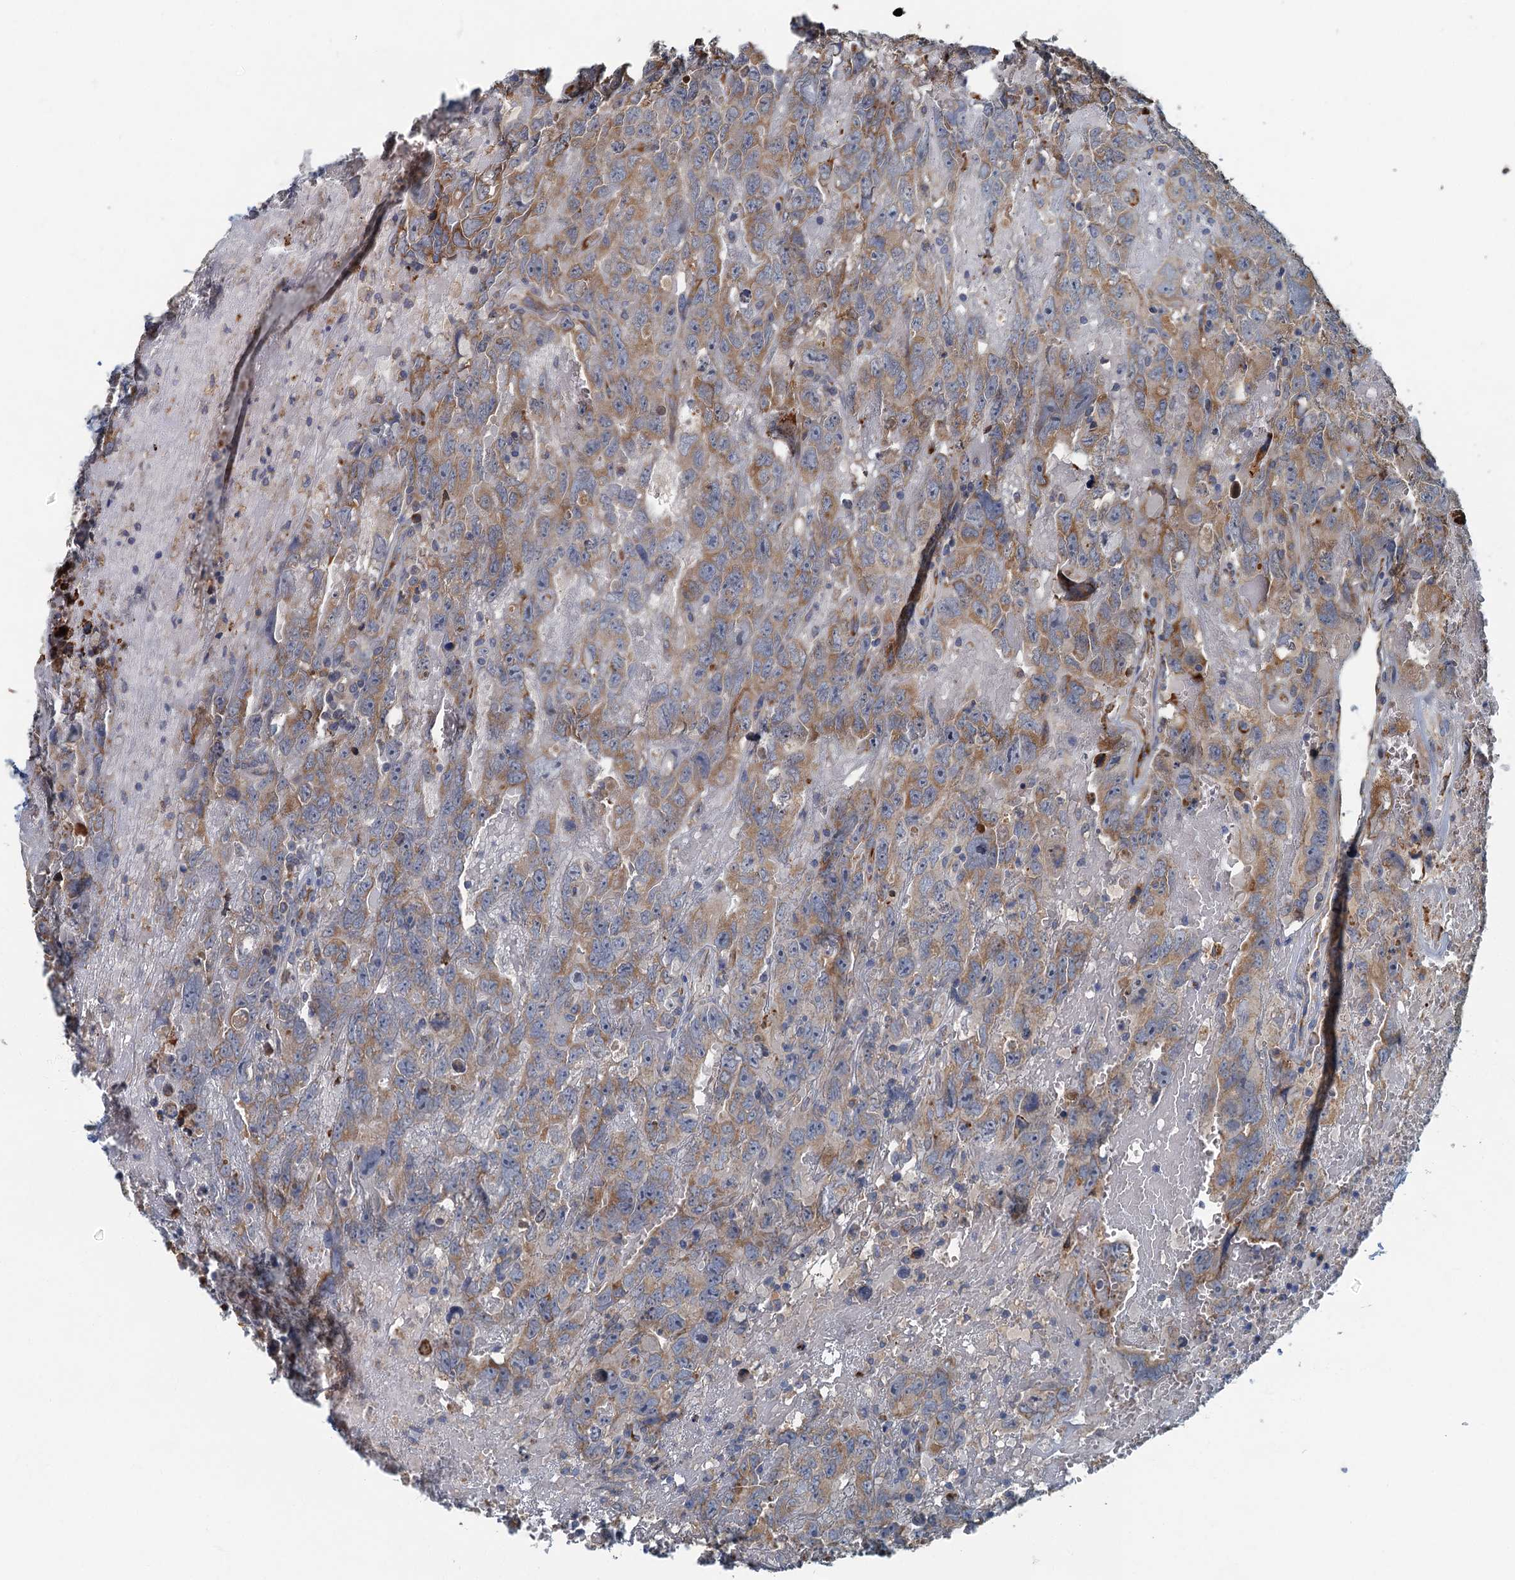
{"staining": {"intensity": "moderate", "quantity": ">75%", "location": "cytoplasmic/membranous"}, "tissue": "testis cancer", "cell_type": "Tumor cells", "image_type": "cancer", "snomed": [{"axis": "morphology", "description": "Carcinoma, Embryonal, NOS"}, {"axis": "topography", "description": "Testis"}], "caption": "Testis cancer (embryonal carcinoma) stained with DAB (3,3'-diaminobenzidine) immunohistochemistry (IHC) shows medium levels of moderate cytoplasmic/membranous positivity in about >75% of tumor cells.", "gene": "SPDYC", "patient": {"sex": "male", "age": 45}}